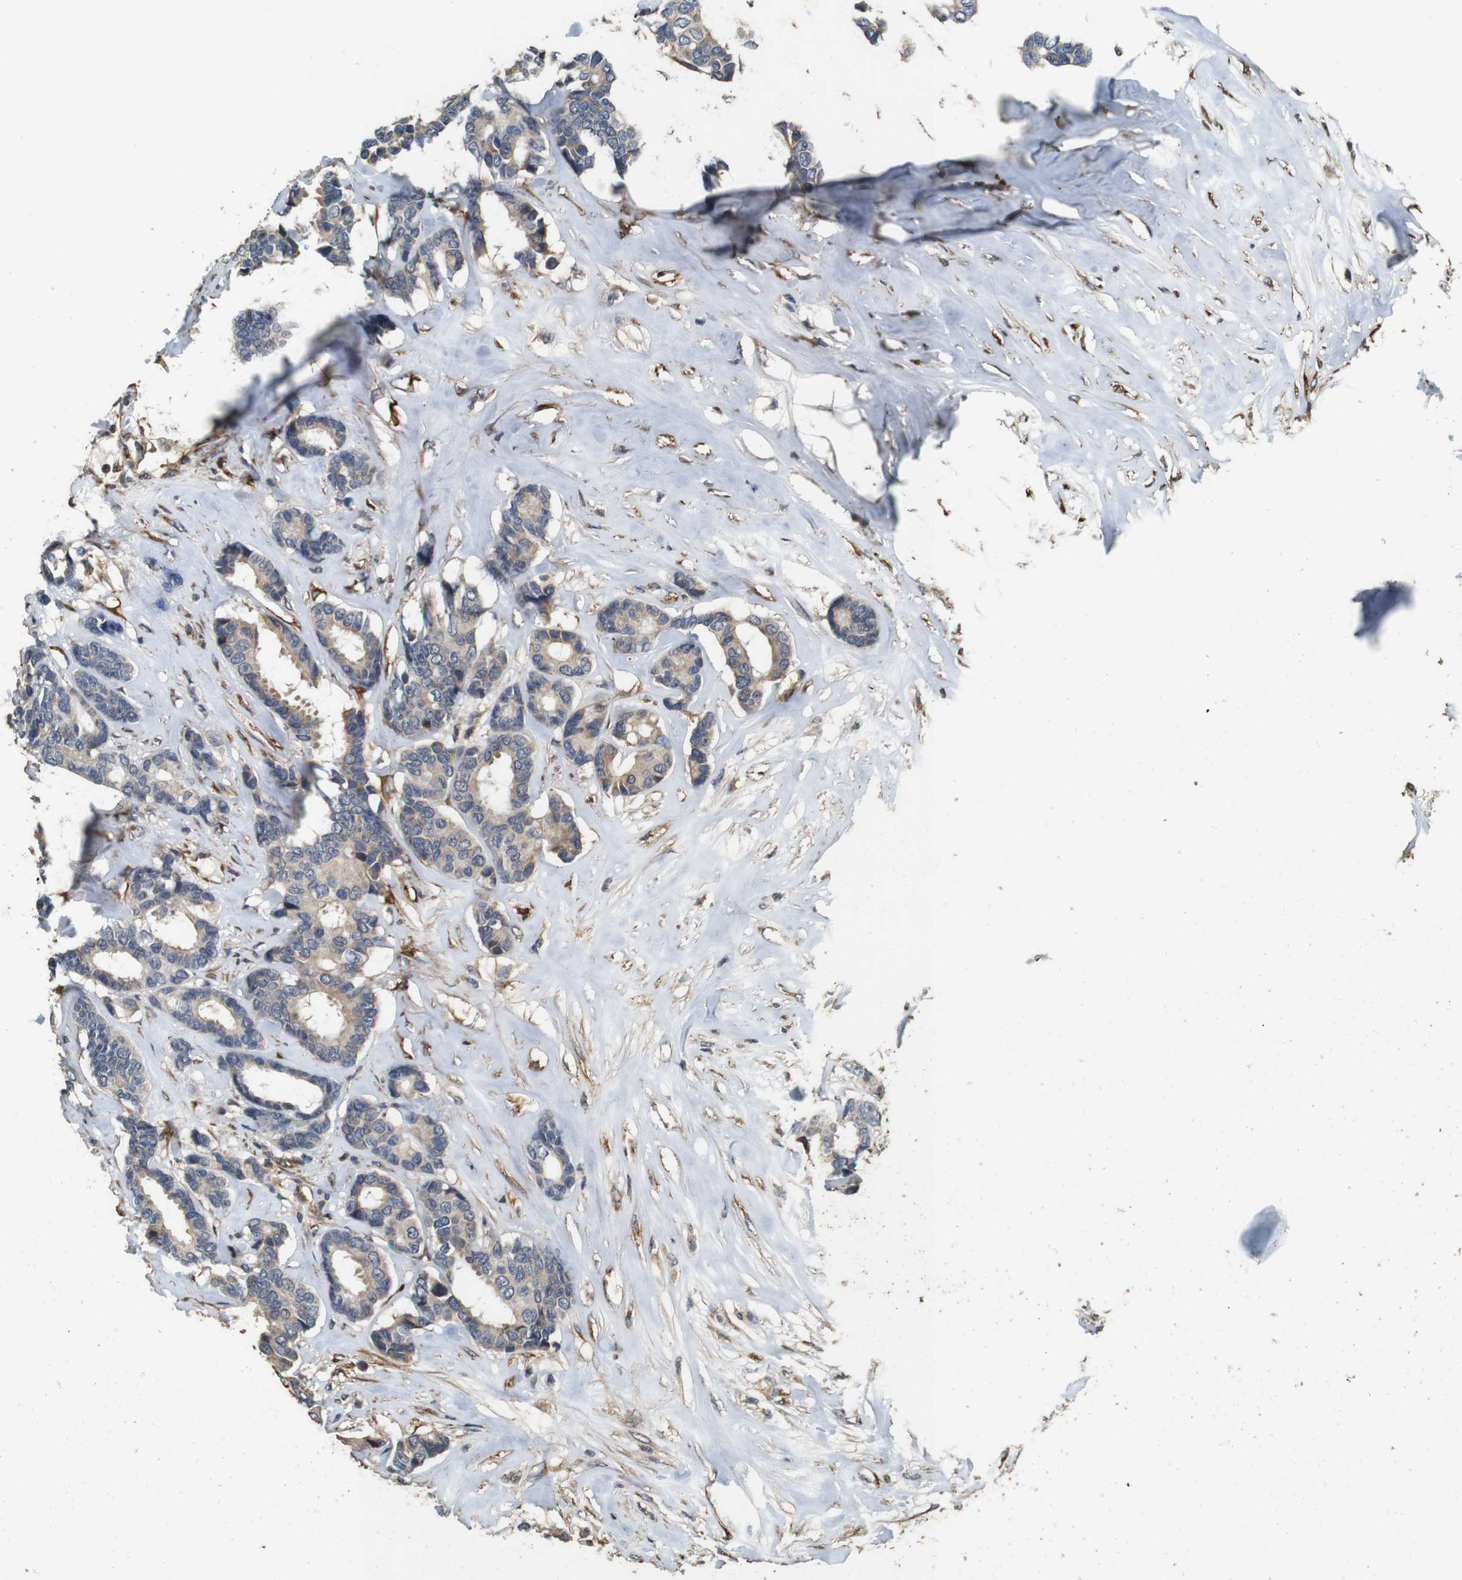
{"staining": {"intensity": "weak", "quantity": ">75%", "location": "cytoplasmic/membranous"}, "tissue": "breast cancer", "cell_type": "Tumor cells", "image_type": "cancer", "snomed": [{"axis": "morphology", "description": "Duct carcinoma"}, {"axis": "topography", "description": "Breast"}], "caption": "A low amount of weak cytoplasmic/membranous expression is present in about >75% of tumor cells in invasive ductal carcinoma (breast) tissue. (brown staining indicates protein expression, while blue staining denotes nuclei).", "gene": "CNPY4", "patient": {"sex": "female", "age": 87}}